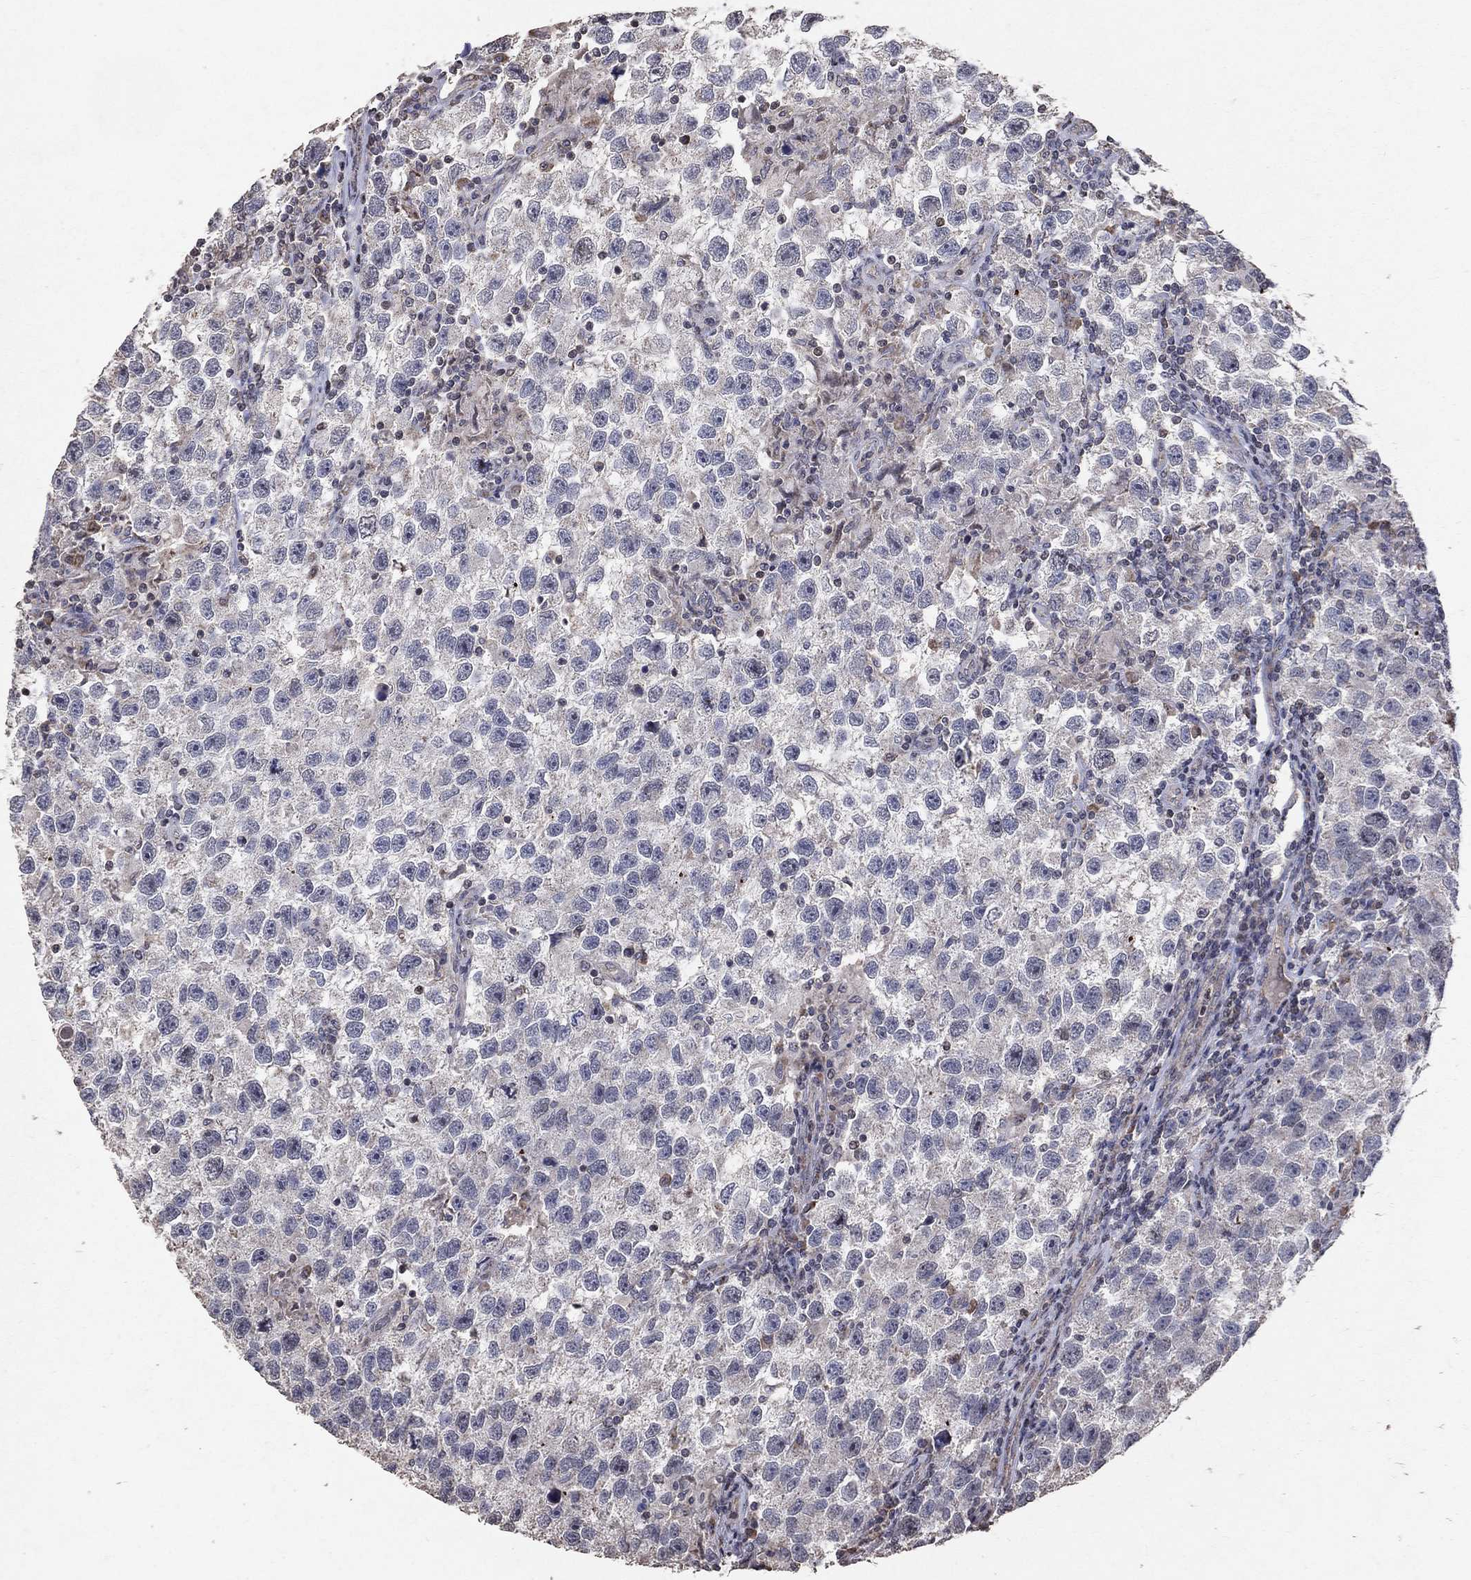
{"staining": {"intensity": "negative", "quantity": "none", "location": "none"}, "tissue": "testis cancer", "cell_type": "Tumor cells", "image_type": "cancer", "snomed": [{"axis": "morphology", "description": "Seminoma, NOS"}, {"axis": "topography", "description": "Testis"}], "caption": "IHC histopathology image of neoplastic tissue: testis cancer stained with DAB exhibits no significant protein staining in tumor cells.", "gene": "LY6K", "patient": {"sex": "male", "age": 26}}